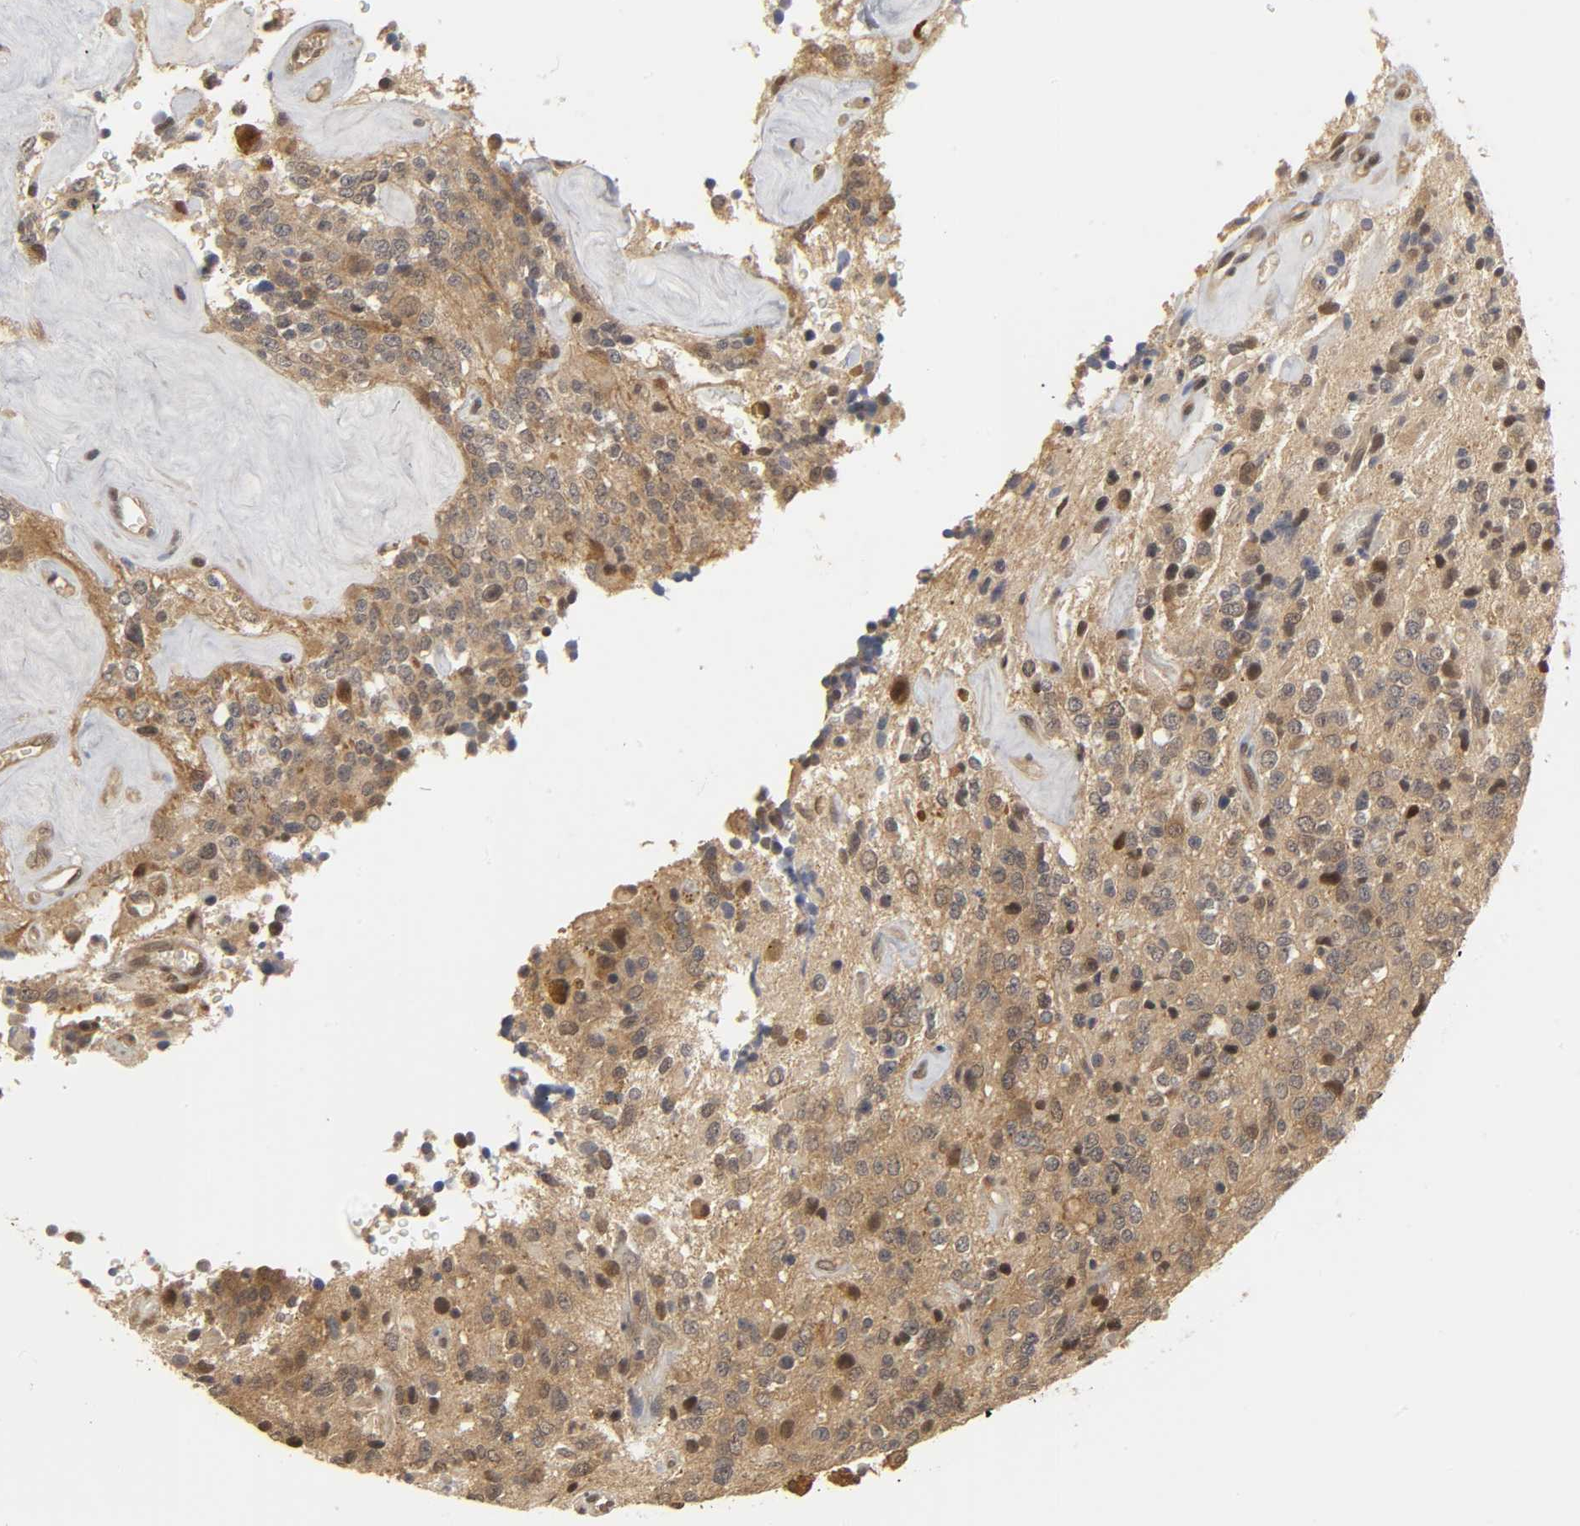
{"staining": {"intensity": "moderate", "quantity": ">75%", "location": "cytoplasmic/membranous,nuclear"}, "tissue": "glioma", "cell_type": "Tumor cells", "image_type": "cancer", "snomed": [{"axis": "morphology", "description": "Glioma, malignant, High grade"}, {"axis": "topography", "description": "pancreas cauda"}], "caption": "Malignant glioma (high-grade) stained with DAB immunohistochemistry (IHC) shows medium levels of moderate cytoplasmic/membranous and nuclear expression in about >75% of tumor cells. (brown staining indicates protein expression, while blue staining denotes nuclei).", "gene": "PARK7", "patient": {"sex": "male", "age": 60}}